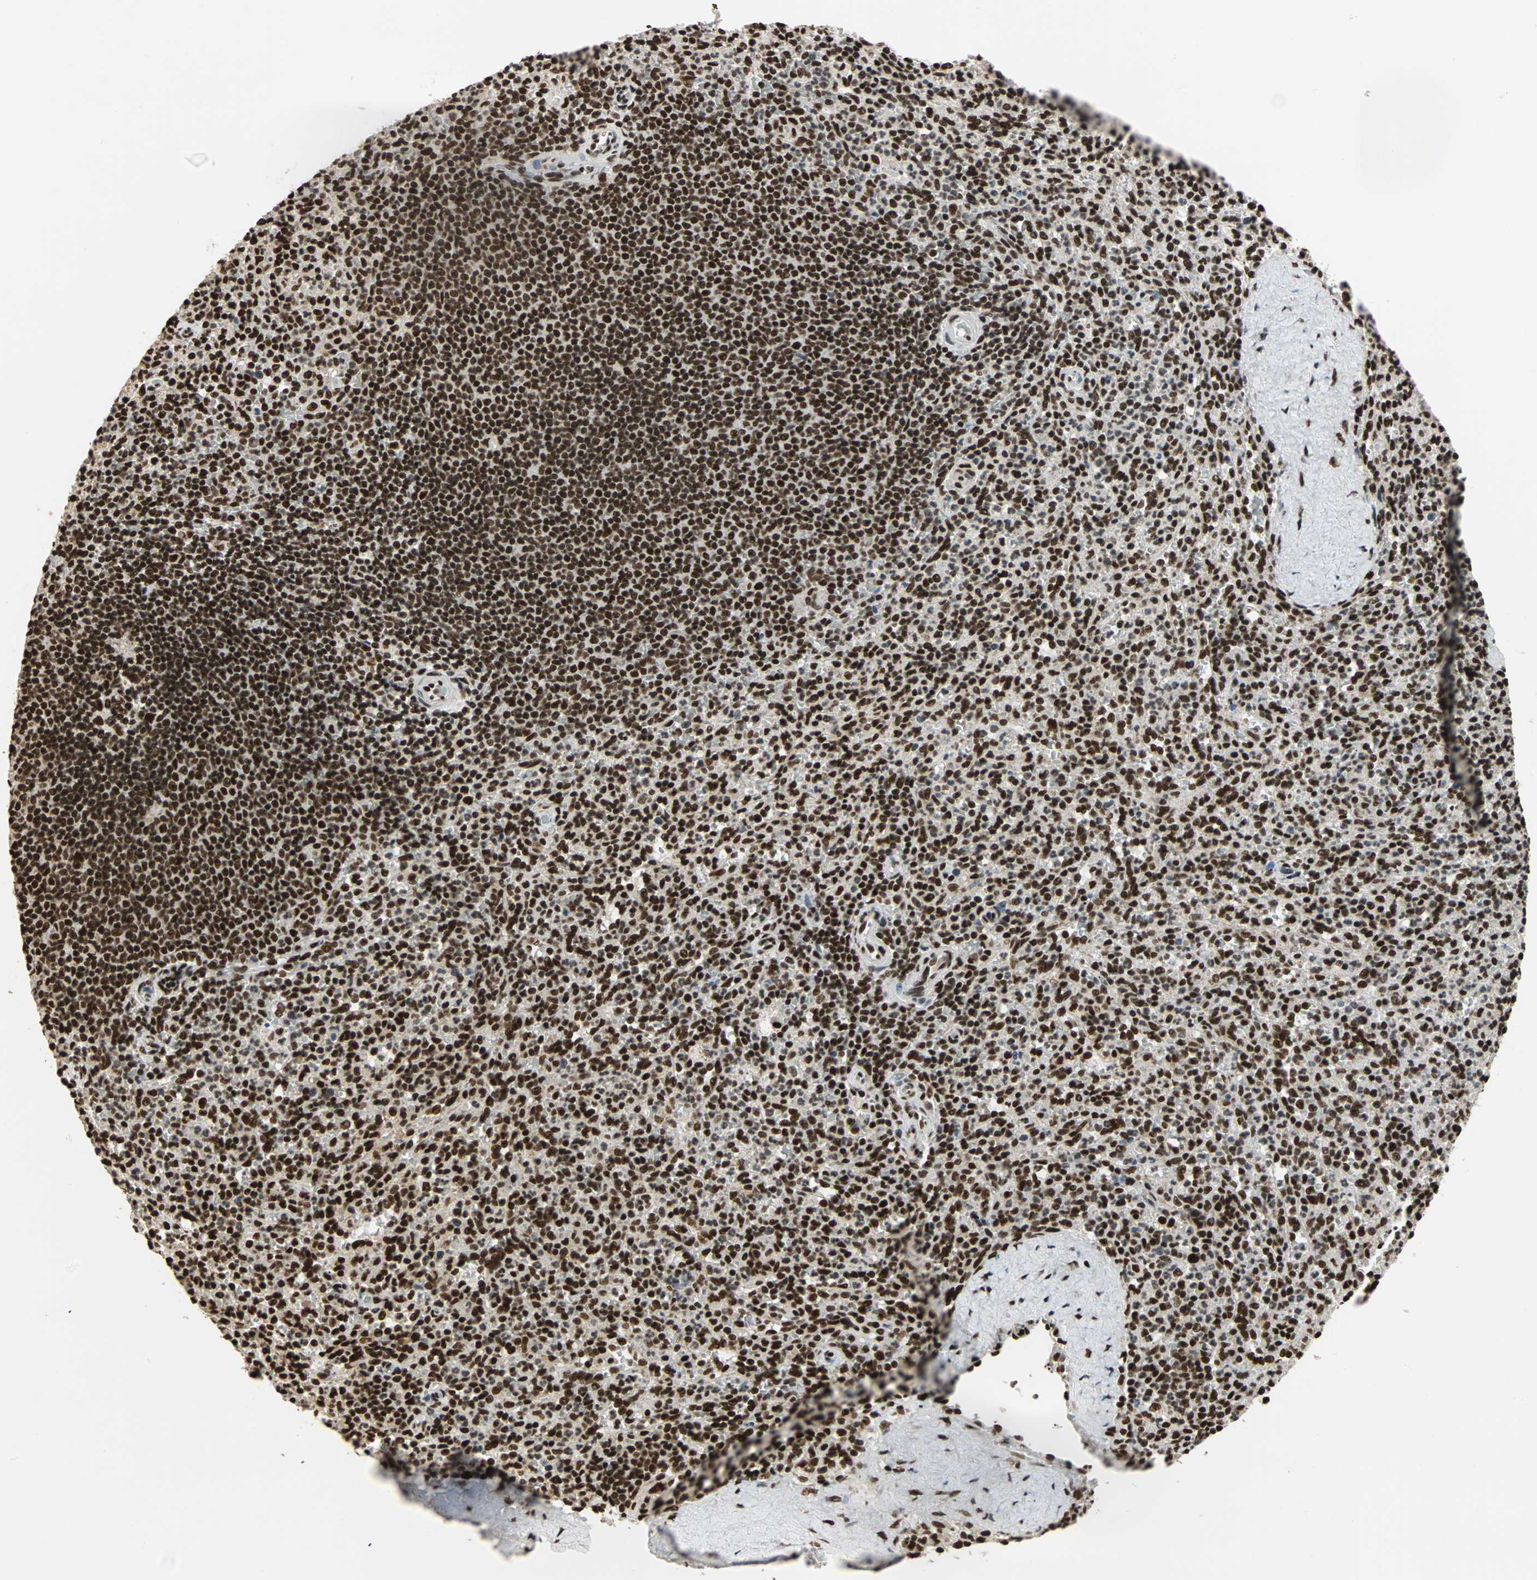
{"staining": {"intensity": "strong", "quantity": ">75%", "location": "nuclear"}, "tissue": "spleen", "cell_type": "Cells in red pulp", "image_type": "normal", "snomed": [{"axis": "morphology", "description": "Normal tissue, NOS"}, {"axis": "topography", "description": "Spleen"}], "caption": "This is a photomicrograph of IHC staining of normal spleen, which shows strong positivity in the nuclear of cells in red pulp.", "gene": "ILF2", "patient": {"sex": "male", "age": 36}}